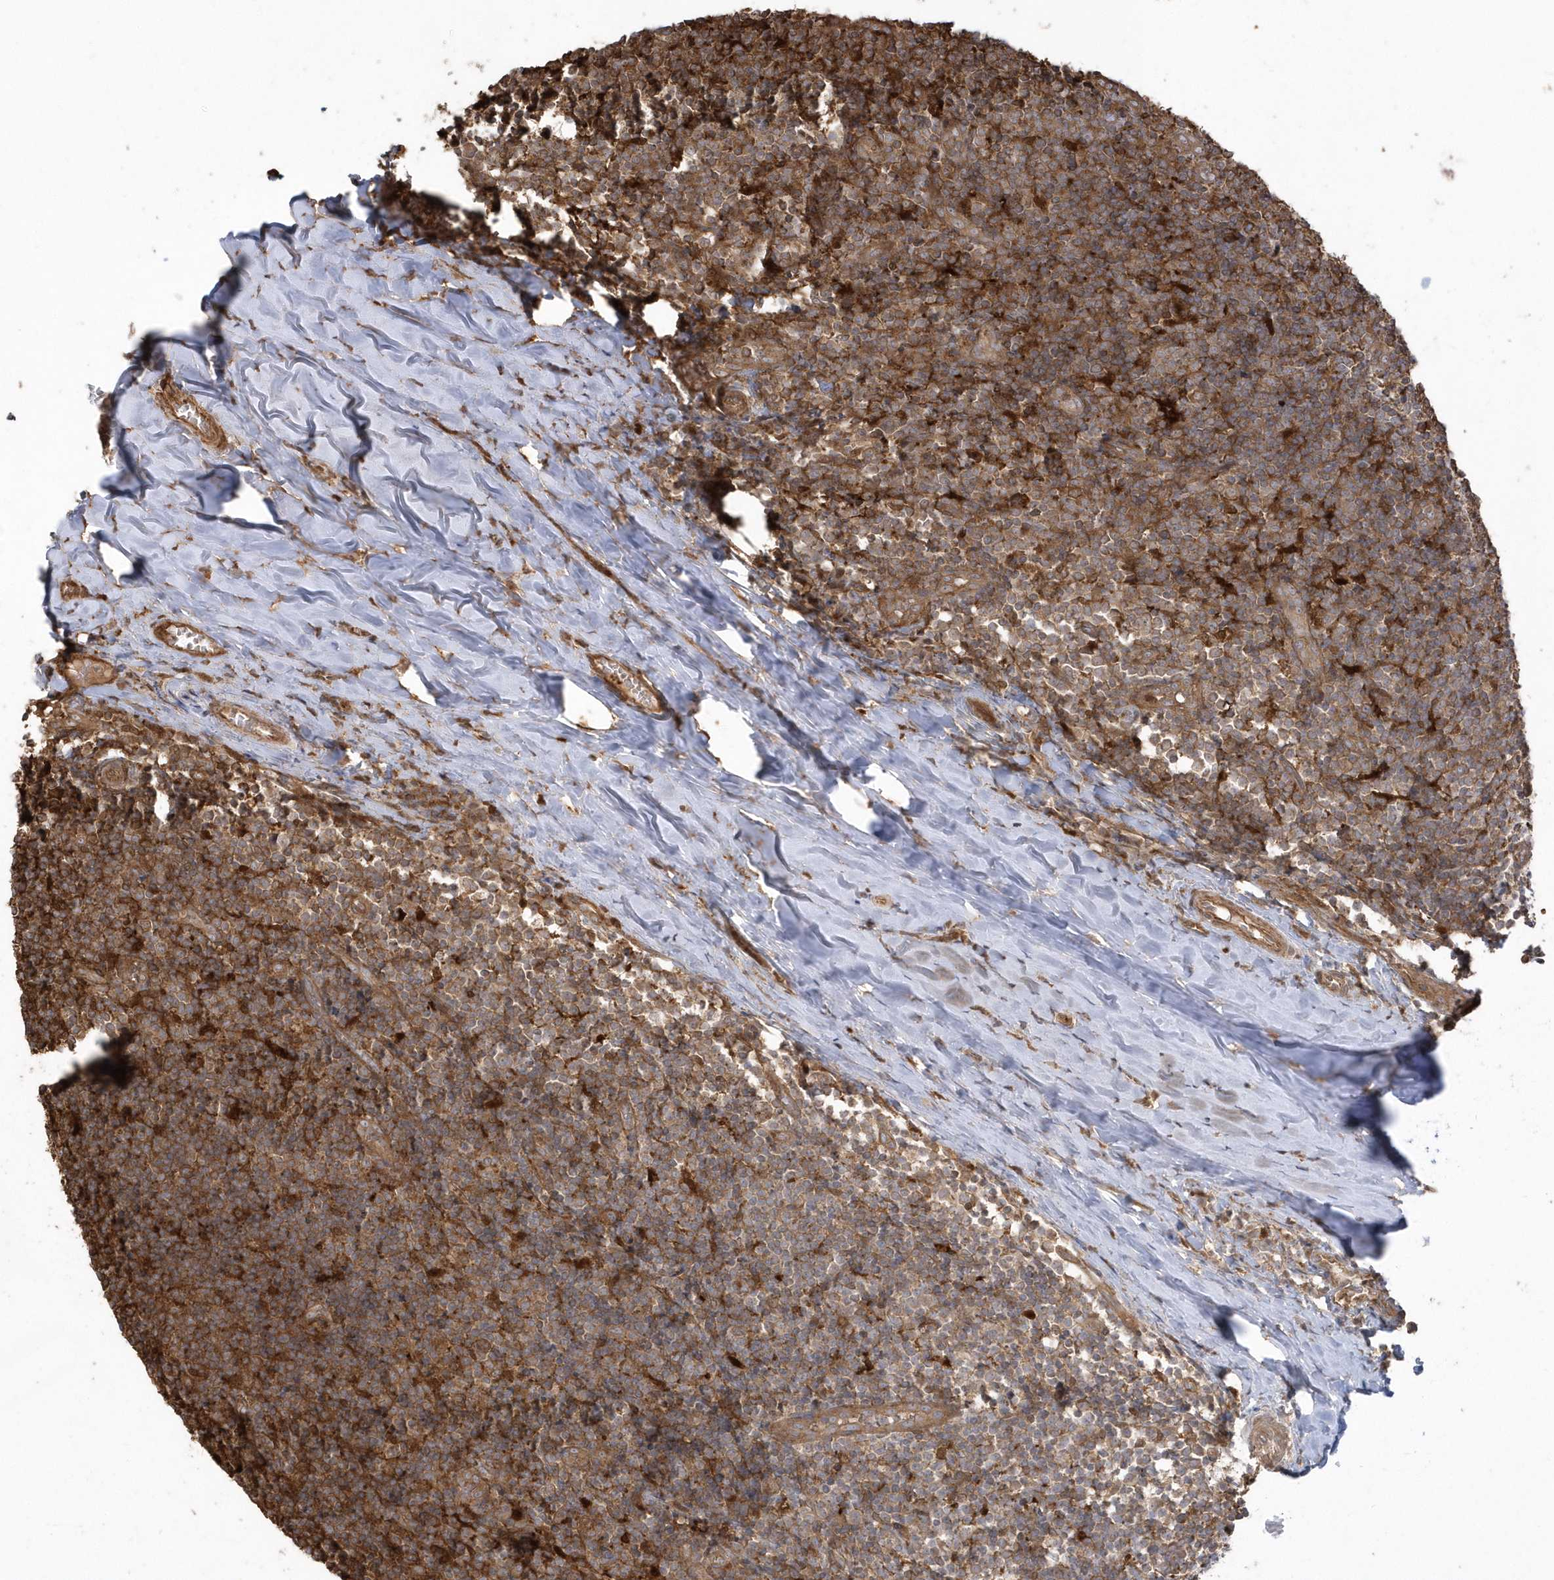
{"staining": {"intensity": "strong", "quantity": ">75%", "location": "cytoplasmic/membranous"}, "tissue": "tonsil", "cell_type": "Germinal center cells", "image_type": "normal", "snomed": [{"axis": "morphology", "description": "Normal tissue, NOS"}, {"axis": "topography", "description": "Tonsil"}], "caption": "High-magnification brightfield microscopy of unremarkable tonsil stained with DAB (3,3'-diaminobenzidine) (brown) and counterstained with hematoxylin (blue). germinal center cells exhibit strong cytoplasmic/membranous staining is identified in about>75% of cells.", "gene": "HNMT", "patient": {"sex": "female", "age": 19}}